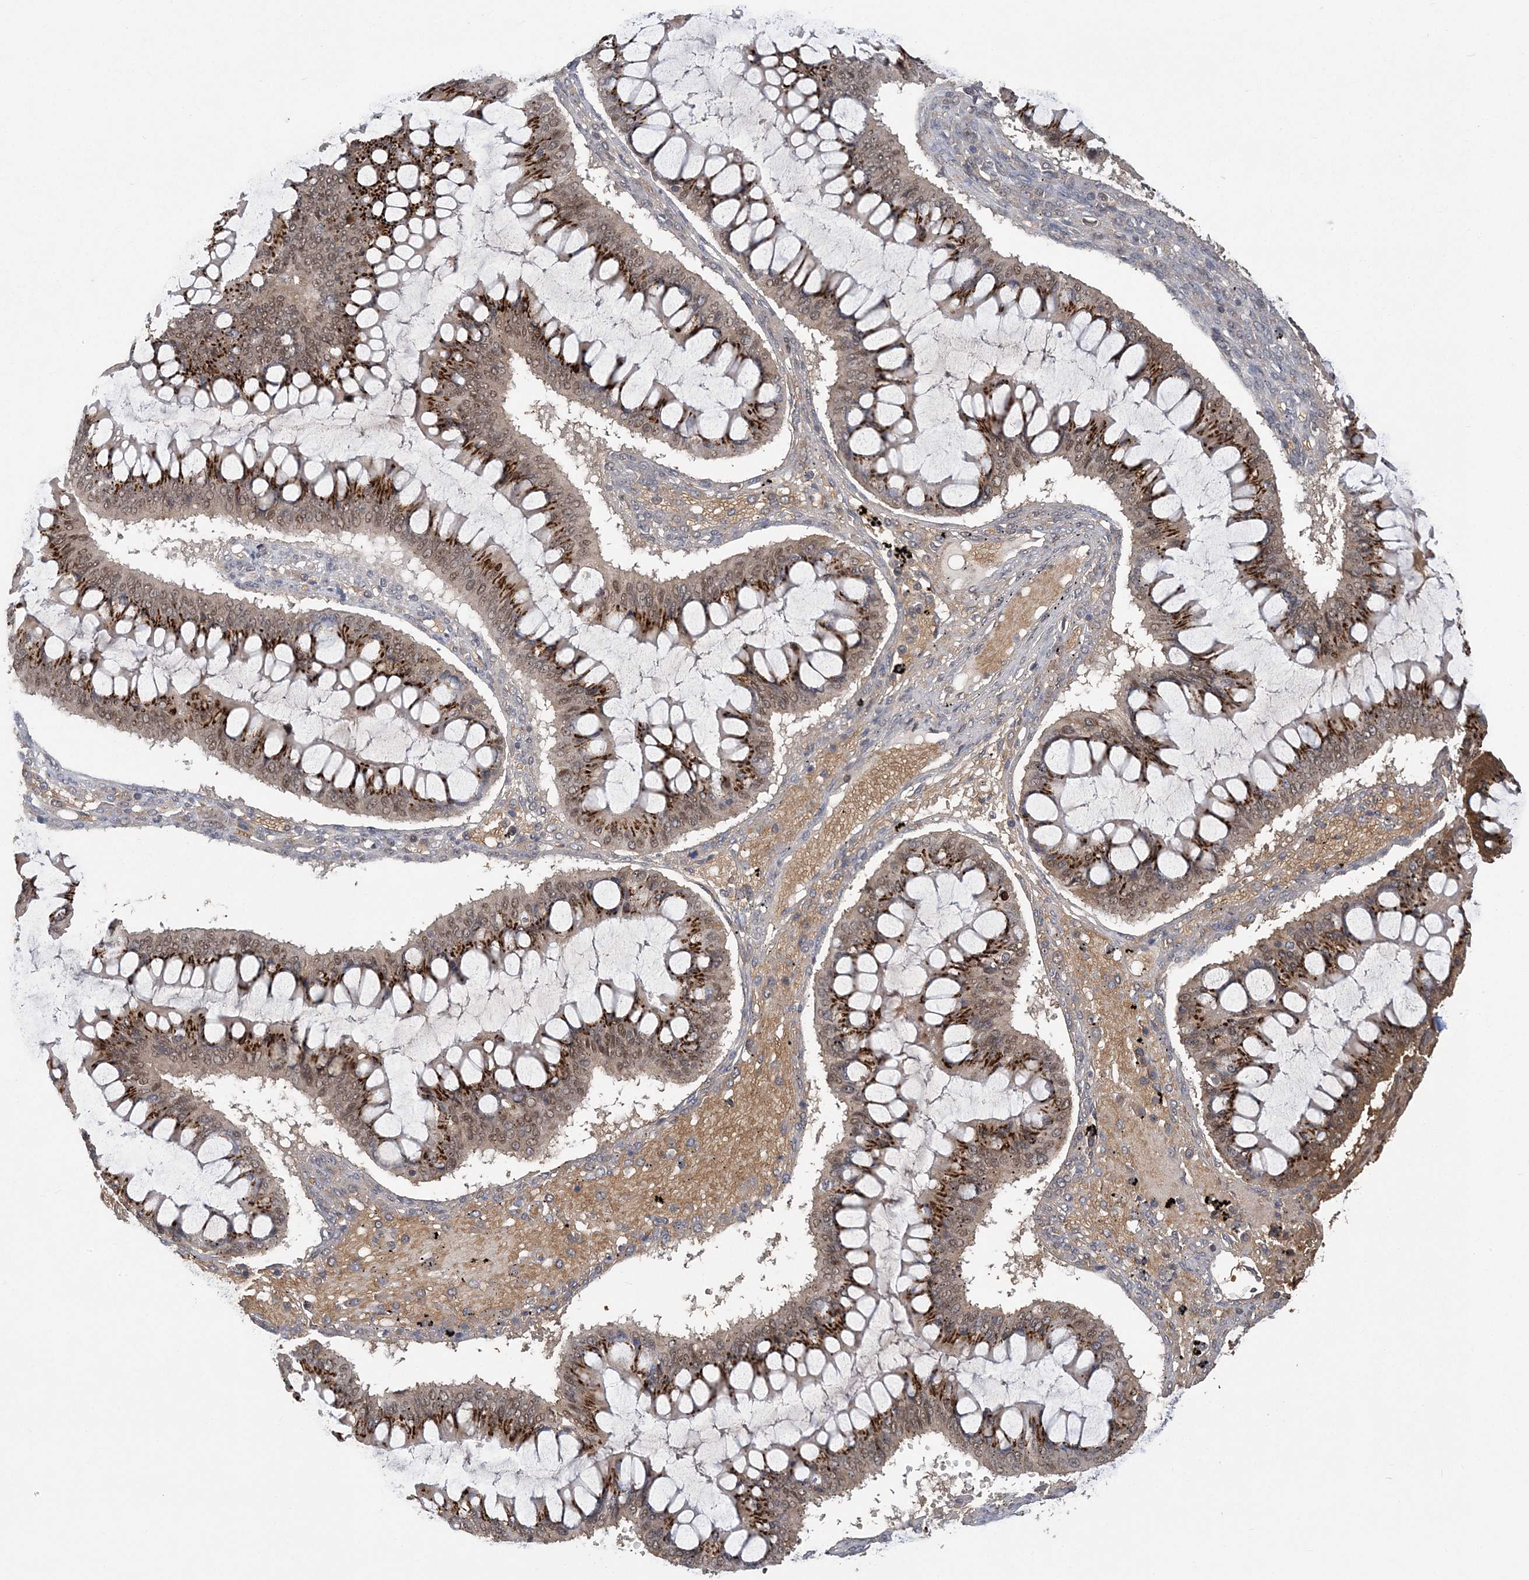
{"staining": {"intensity": "strong", "quantity": "25%-75%", "location": "cytoplasmic/membranous,nuclear"}, "tissue": "ovarian cancer", "cell_type": "Tumor cells", "image_type": "cancer", "snomed": [{"axis": "morphology", "description": "Cystadenocarcinoma, mucinous, NOS"}, {"axis": "topography", "description": "Ovary"}], "caption": "Mucinous cystadenocarcinoma (ovarian) tissue exhibits strong cytoplasmic/membranous and nuclear staining in about 25%-75% of tumor cells", "gene": "ZBTB7A", "patient": {"sex": "female", "age": 73}}